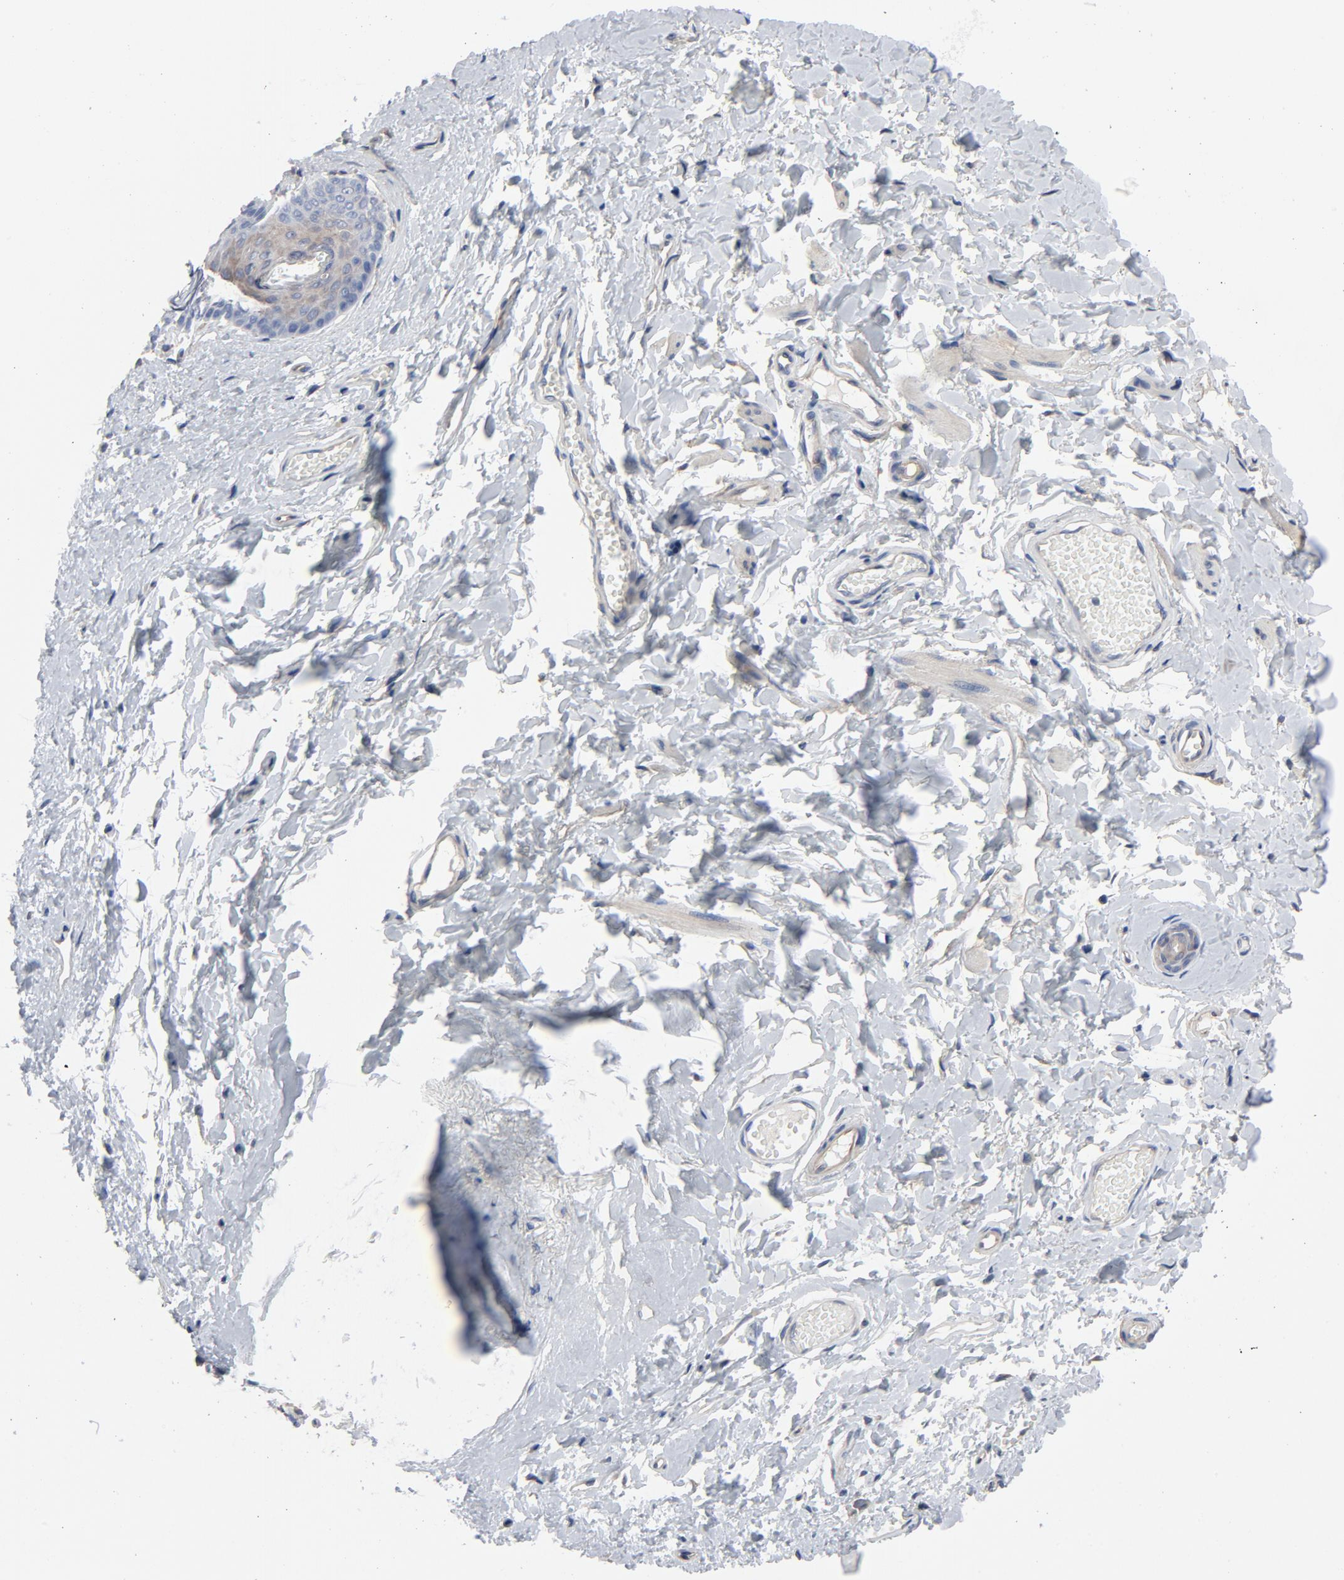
{"staining": {"intensity": "moderate", "quantity": "25%-75%", "location": "cytoplasmic/membranous"}, "tissue": "skin", "cell_type": "Epidermal cells", "image_type": "normal", "snomed": [{"axis": "morphology", "description": "Normal tissue, NOS"}, {"axis": "morphology", "description": "Inflammation, NOS"}, {"axis": "topography", "description": "Vulva"}], "caption": "Protein staining shows moderate cytoplasmic/membranous staining in approximately 25%-75% of epidermal cells in unremarkable skin.", "gene": "DYNLT3", "patient": {"sex": "female", "age": 84}}